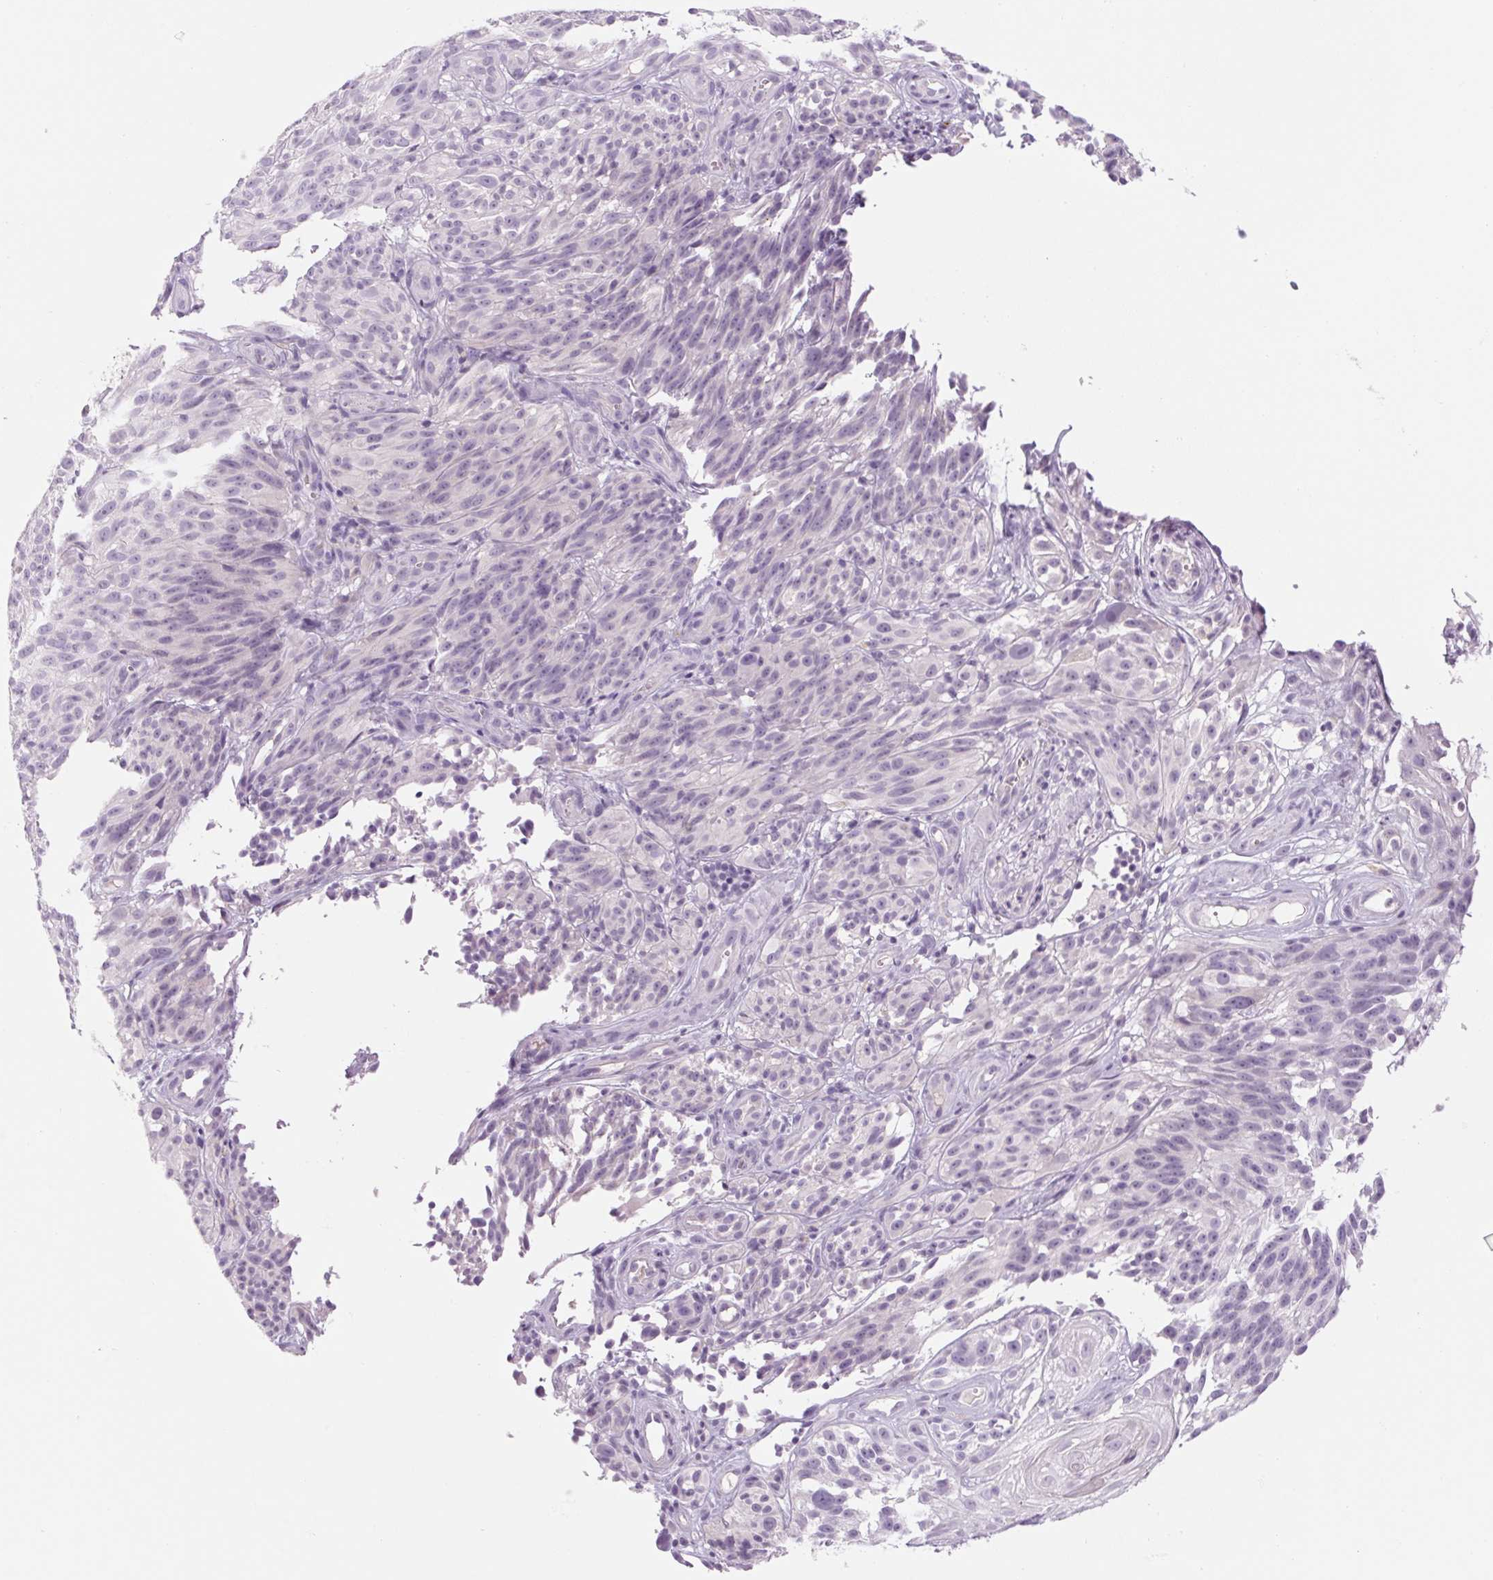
{"staining": {"intensity": "negative", "quantity": "none", "location": "none"}, "tissue": "melanoma", "cell_type": "Tumor cells", "image_type": "cancer", "snomed": [{"axis": "morphology", "description": "Malignant melanoma, NOS"}, {"axis": "topography", "description": "Skin"}], "caption": "IHC histopathology image of human melanoma stained for a protein (brown), which demonstrates no positivity in tumor cells.", "gene": "RPTN", "patient": {"sex": "female", "age": 85}}